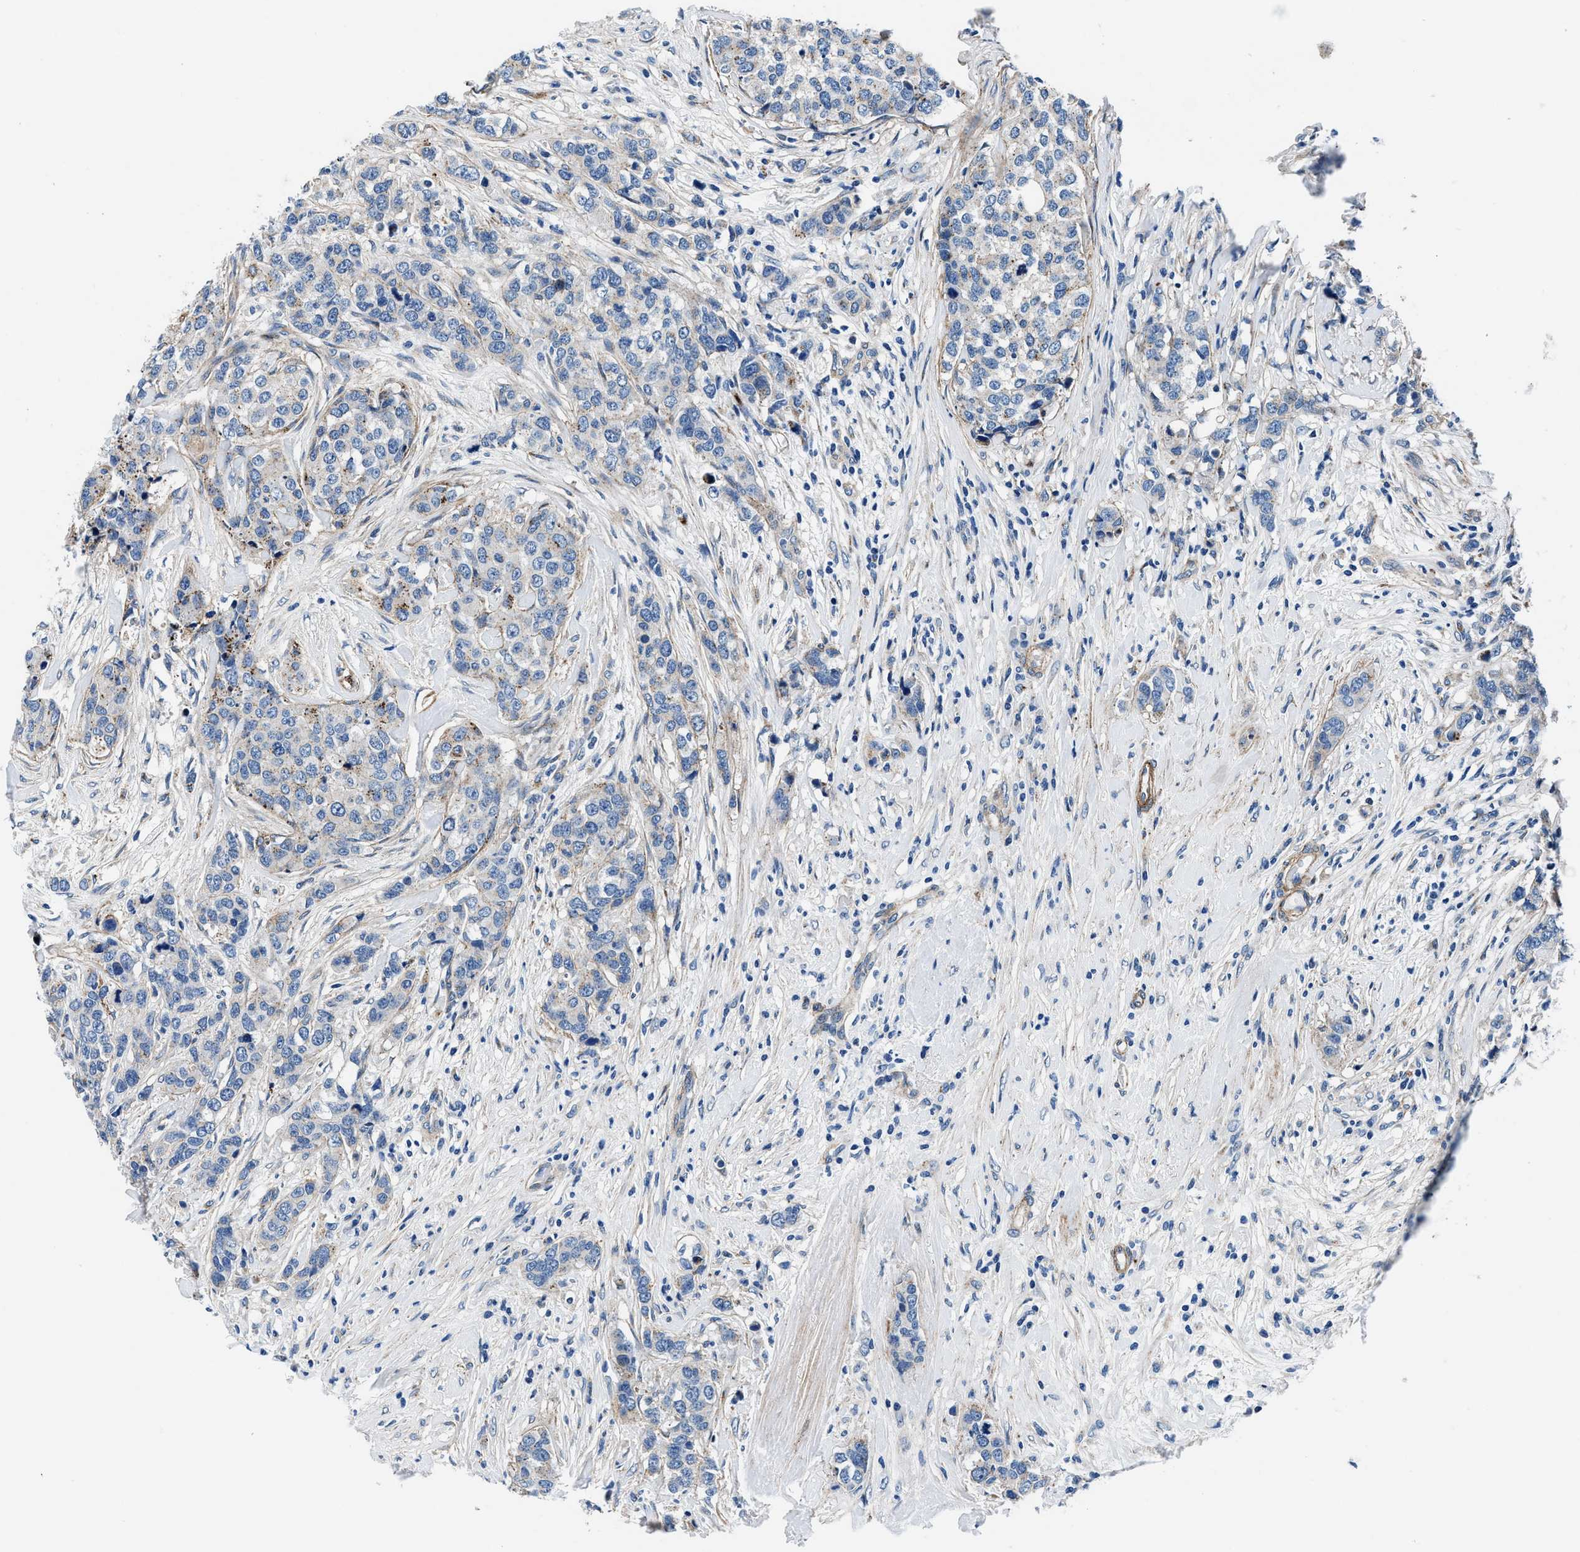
{"staining": {"intensity": "weak", "quantity": "<25%", "location": "cytoplasmic/membranous"}, "tissue": "breast cancer", "cell_type": "Tumor cells", "image_type": "cancer", "snomed": [{"axis": "morphology", "description": "Lobular carcinoma"}, {"axis": "topography", "description": "Breast"}], "caption": "DAB immunohistochemical staining of human breast lobular carcinoma shows no significant expression in tumor cells. (IHC, brightfield microscopy, high magnification).", "gene": "DAG1", "patient": {"sex": "female", "age": 59}}